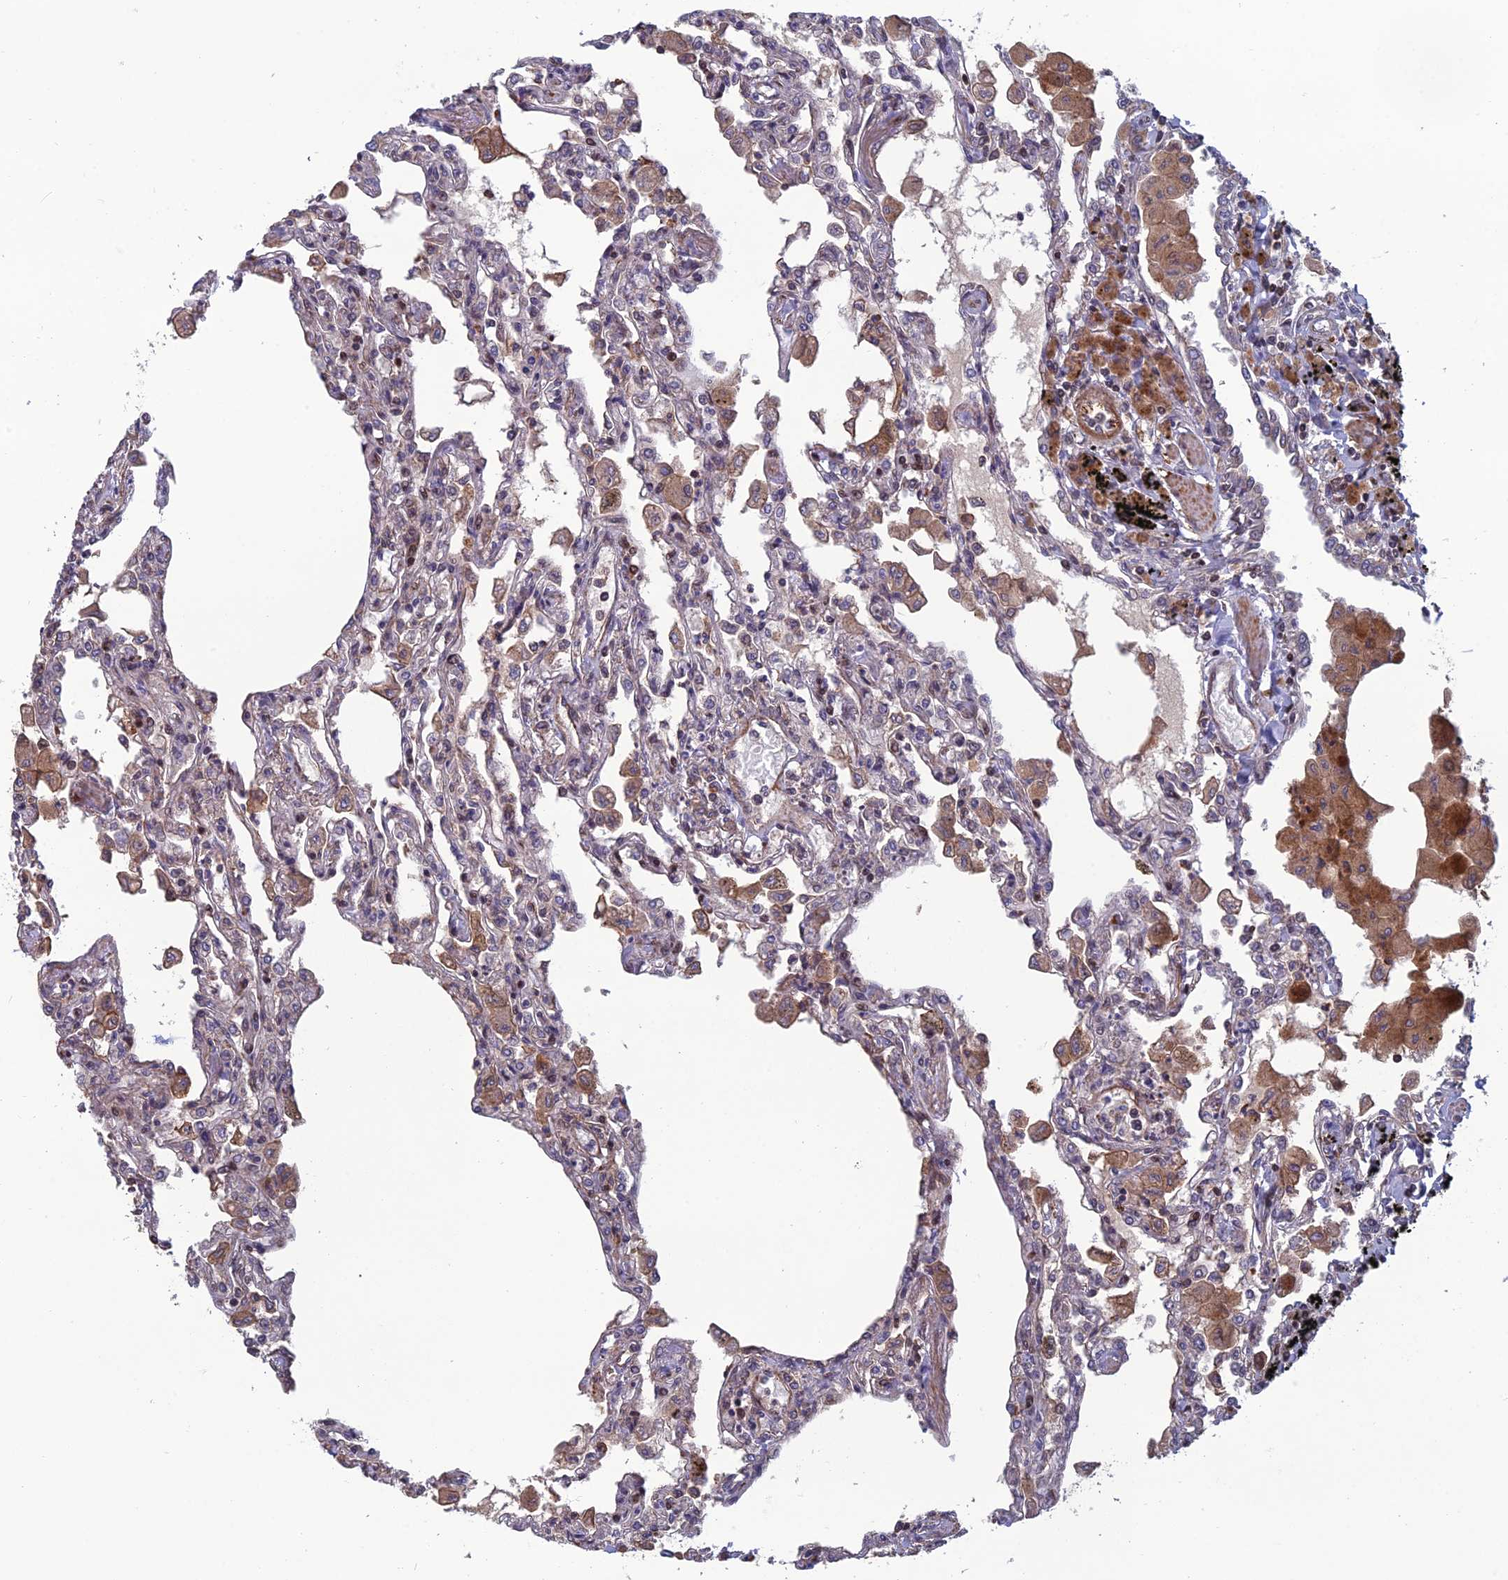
{"staining": {"intensity": "negative", "quantity": "none", "location": "none"}, "tissue": "lung", "cell_type": "Alveolar cells", "image_type": "normal", "snomed": [{"axis": "morphology", "description": "Normal tissue, NOS"}, {"axis": "topography", "description": "Bronchus"}, {"axis": "topography", "description": "Lung"}], "caption": "The image exhibits no significant positivity in alveolar cells of lung.", "gene": "CCDC183", "patient": {"sex": "female", "age": 49}}